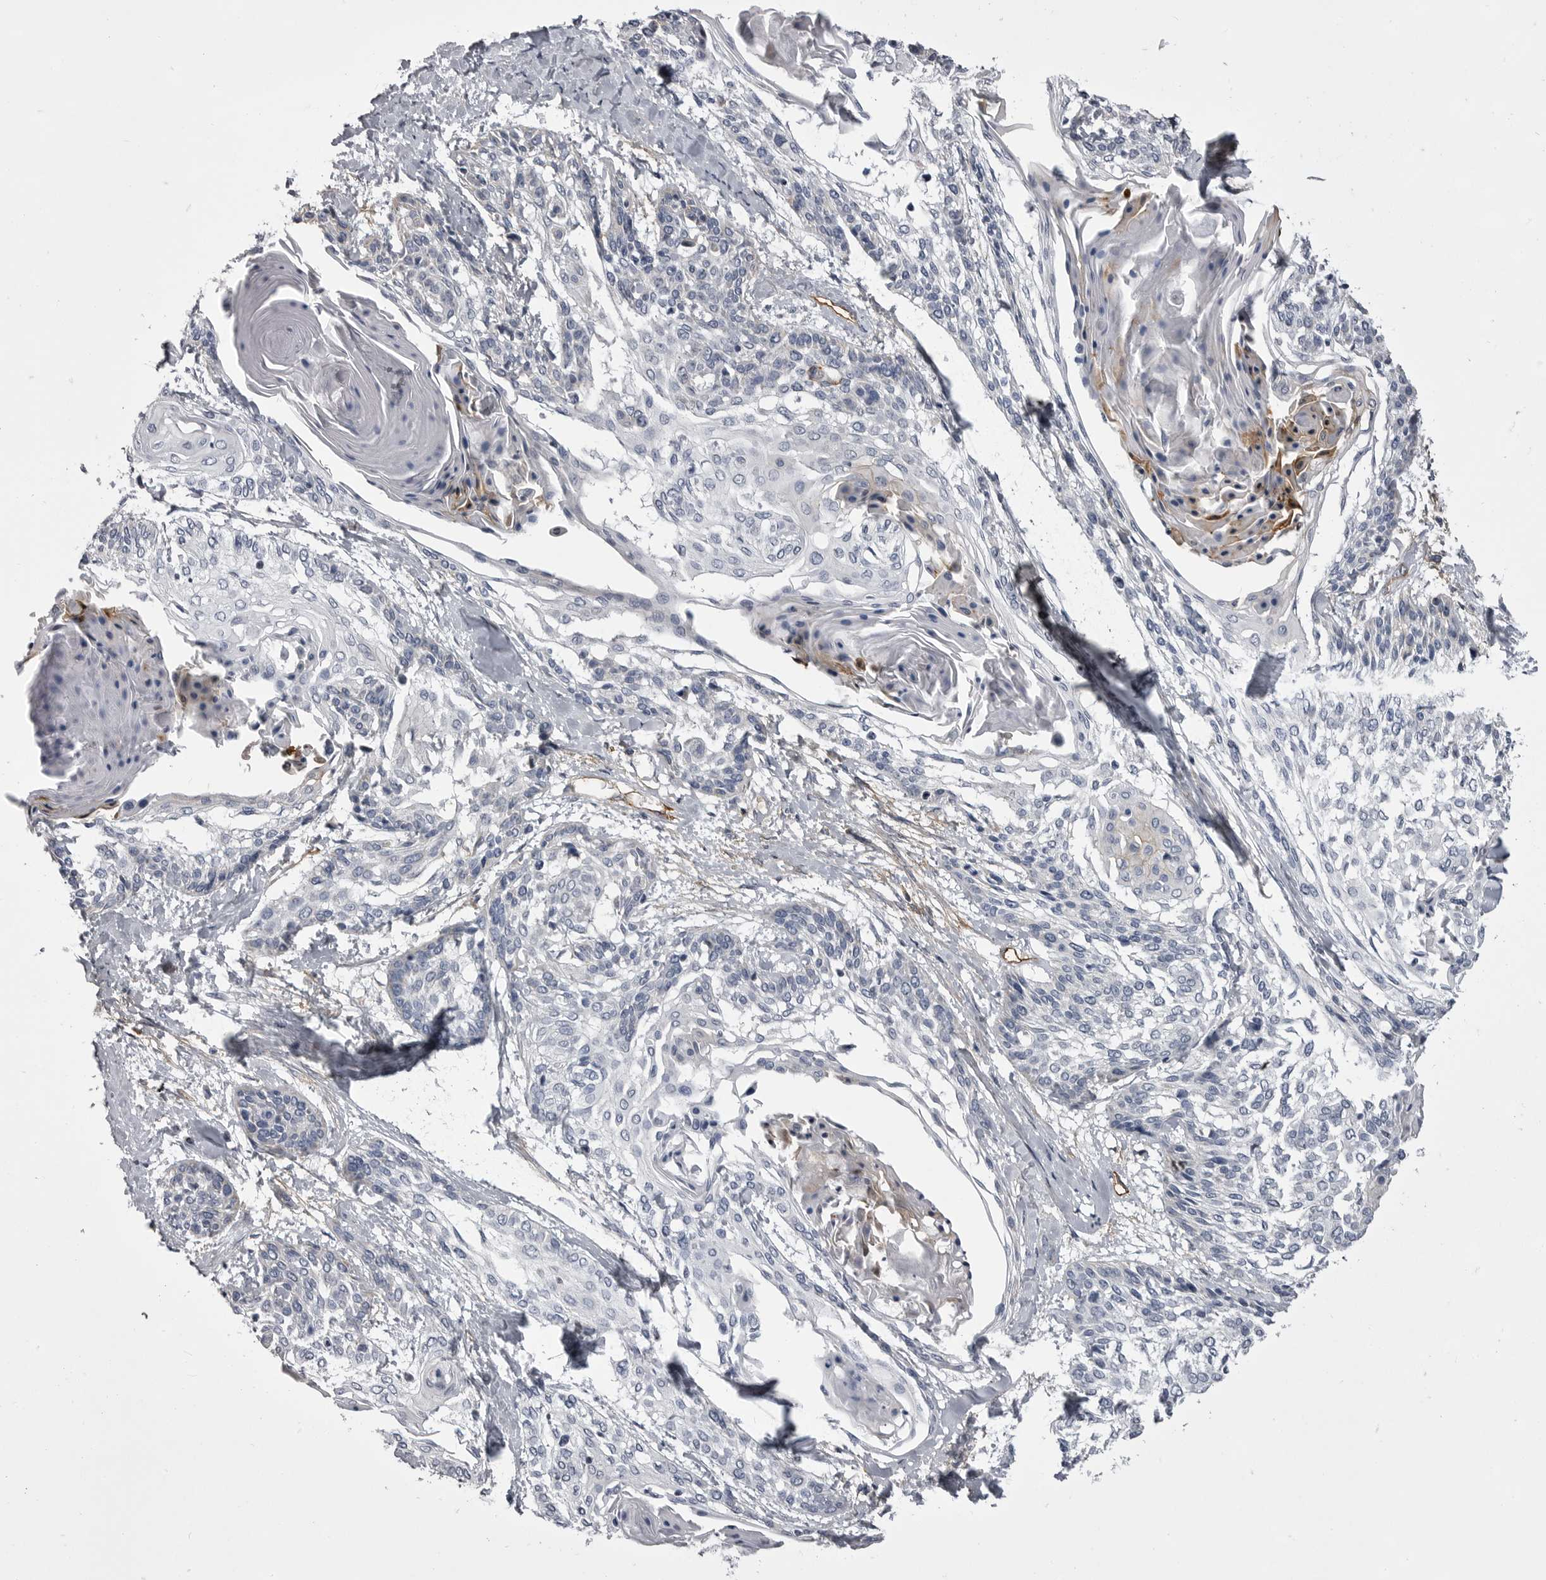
{"staining": {"intensity": "negative", "quantity": "none", "location": "none"}, "tissue": "cervical cancer", "cell_type": "Tumor cells", "image_type": "cancer", "snomed": [{"axis": "morphology", "description": "Squamous cell carcinoma, NOS"}, {"axis": "topography", "description": "Cervix"}], "caption": "Cervical cancer (squamous cell carcinoma) stained for a protein using immunohistochemistry (IHC) reveals no positivity tumor cells.", "gene": "OPLAH", "patient": {"sex": "female", "age": 57}}